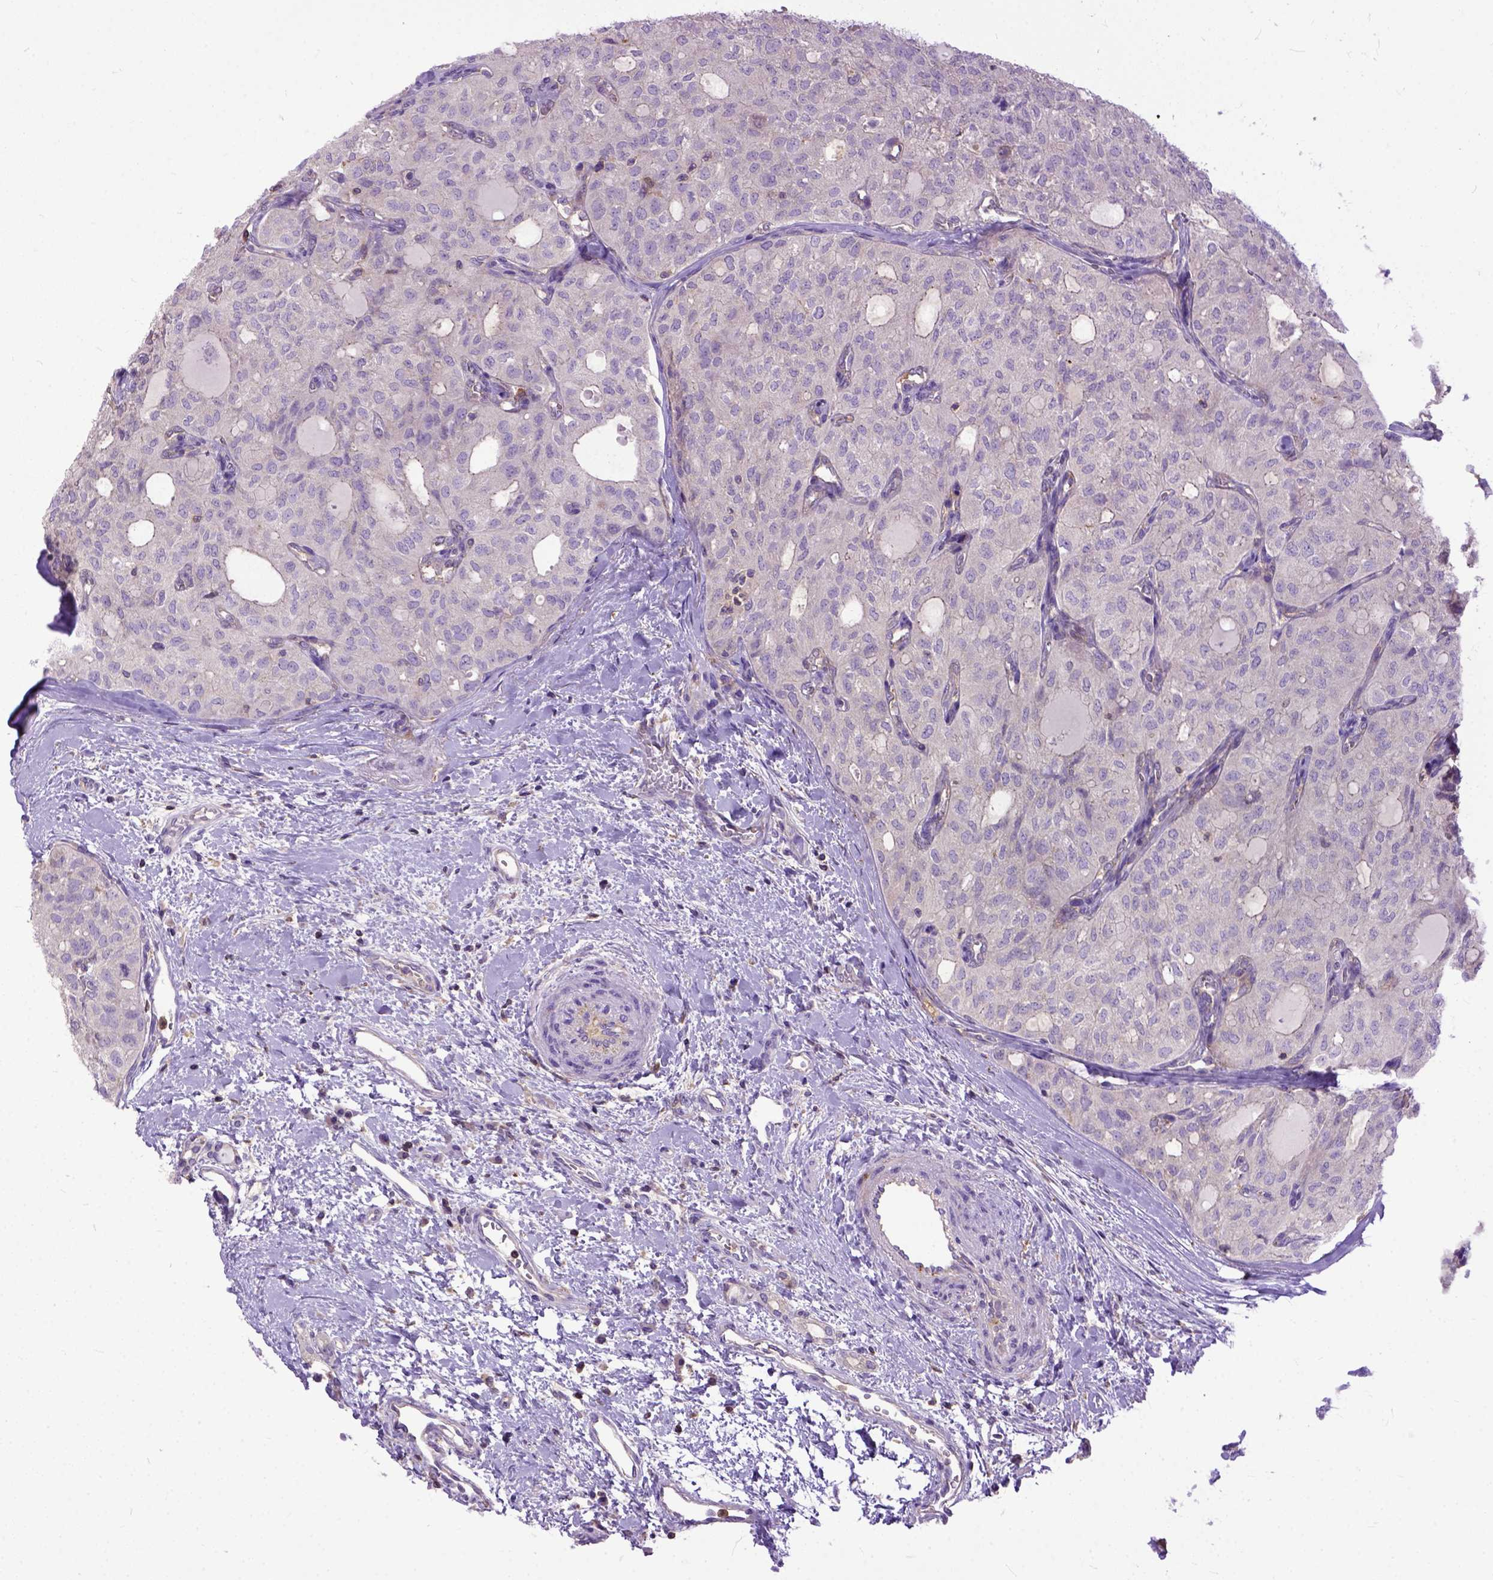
{"staining": {"intensity": "weak", "quantity": "<25%", "location": "cytoplasmic/membranous"}, "tissue": "thyroid cancer", "cell_type": "Tumor cells", "image_type": "cancer", "snomed": [{"axis": "morphology", "description": "Follicular adenoma carcinoma, NOS"}, {"axis": "topography", "description": "Thyroid gland"}], "caption": "Tumor cells are negative for protein expression in human follicular adenoma carcinoma (thyroid).", "gene": "NAMPT", "patient": {"sex": "male", "age": 75}}